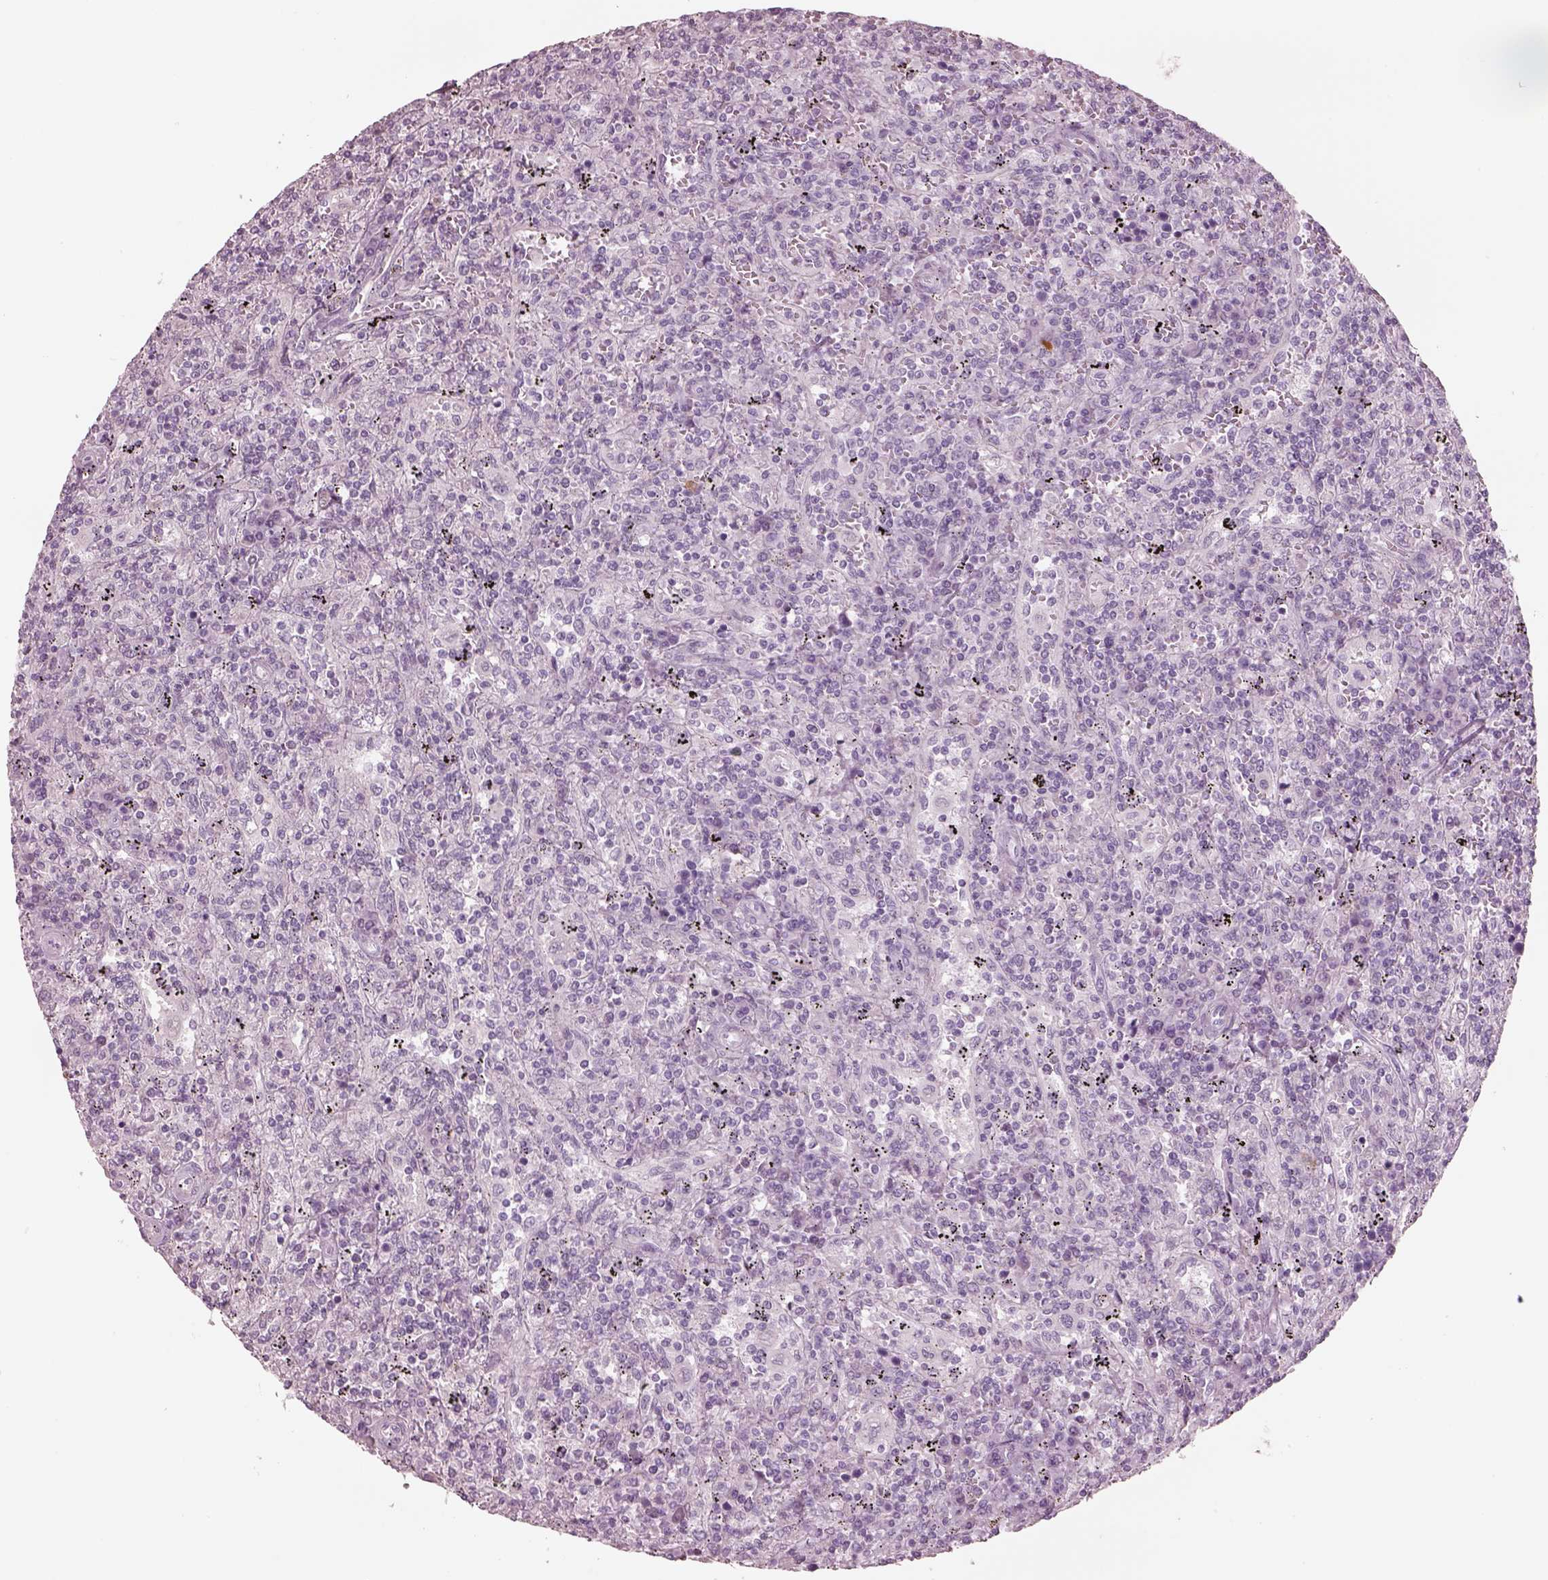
{"staining": {"intensity": "negative", "quantity": "none", "location": "none"}, "tissue": "lymphoma", "cell_type": "Tumor cells", "image_type": "cancer", "snomed": [{"axis": "morphology", "description": "Malignant lymphoma, non-Hodgkin's type, Low grade"}, {"axis": "topography", "description": "Spleen"}], "caption": "Lymphoma was stained to show a protein in brown. There is no significant expression in tumor cells.", "gene": "KRTAP24-1", "patient": {"sex": "male", "age": 62}}